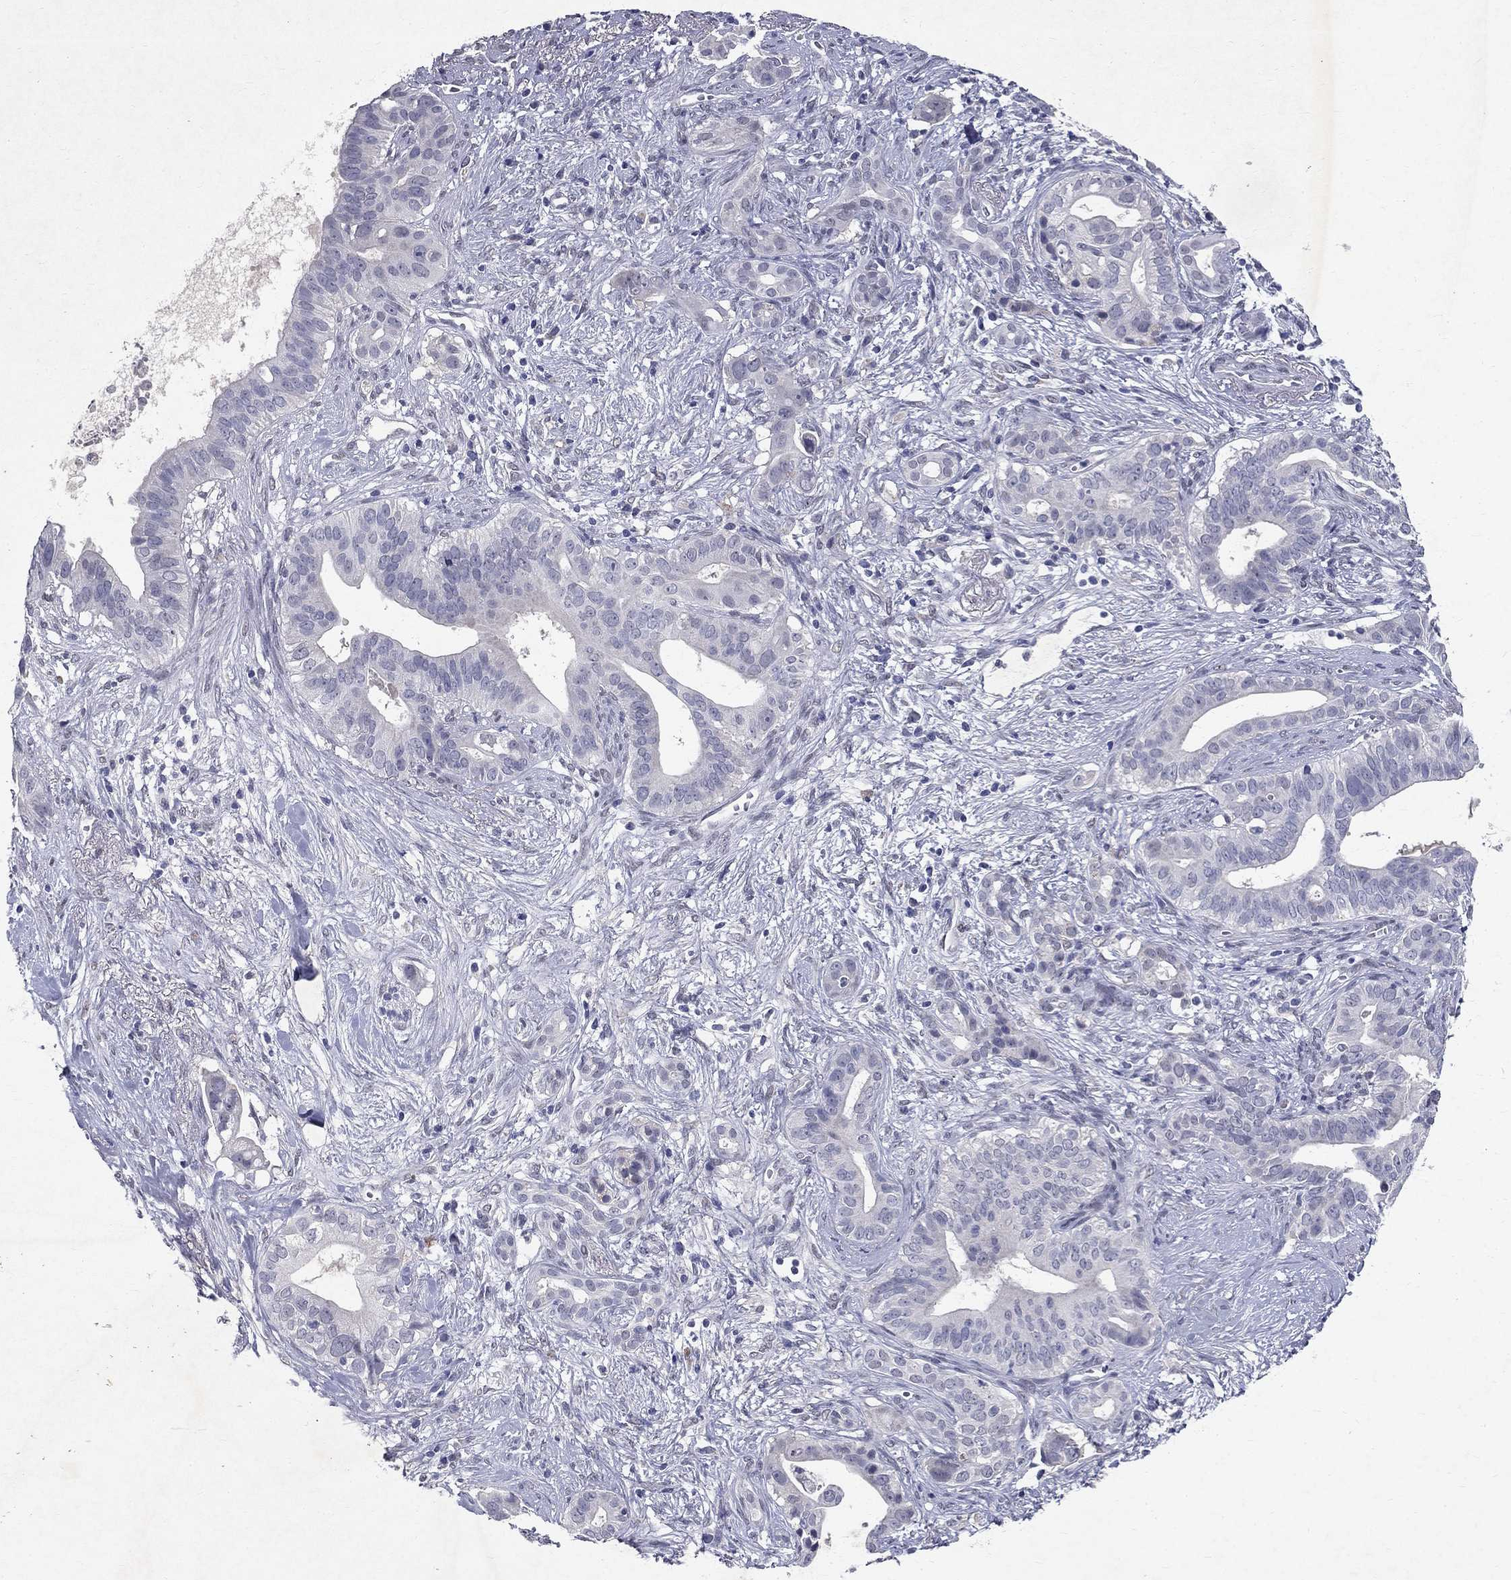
{"staining": {"intensity": "negative", "quantity": "none", "location": "none"}, "tissue": "pancreatic cancer", "cell_type": "Tumor cells", "image_type": "cancer", "snomed": [{"axis": "morphology", "description": "Adenocarcinoma, NOS"}, {"axis": "topography", "description": "Pancreas"}], "caption": "DAB (3,3'-diaminobenzidine) immunohistochemical staining of pancreatic cancer demonstrates no significant expression in tumor cells. The staining was performed using DAB to visualize the protein expression in brown, while the nuclei were stained in blue with hematoxylin (Magnification: 20x).", "gene": "RBFOX1", "patient": {"sex": "male", "age": 61}}